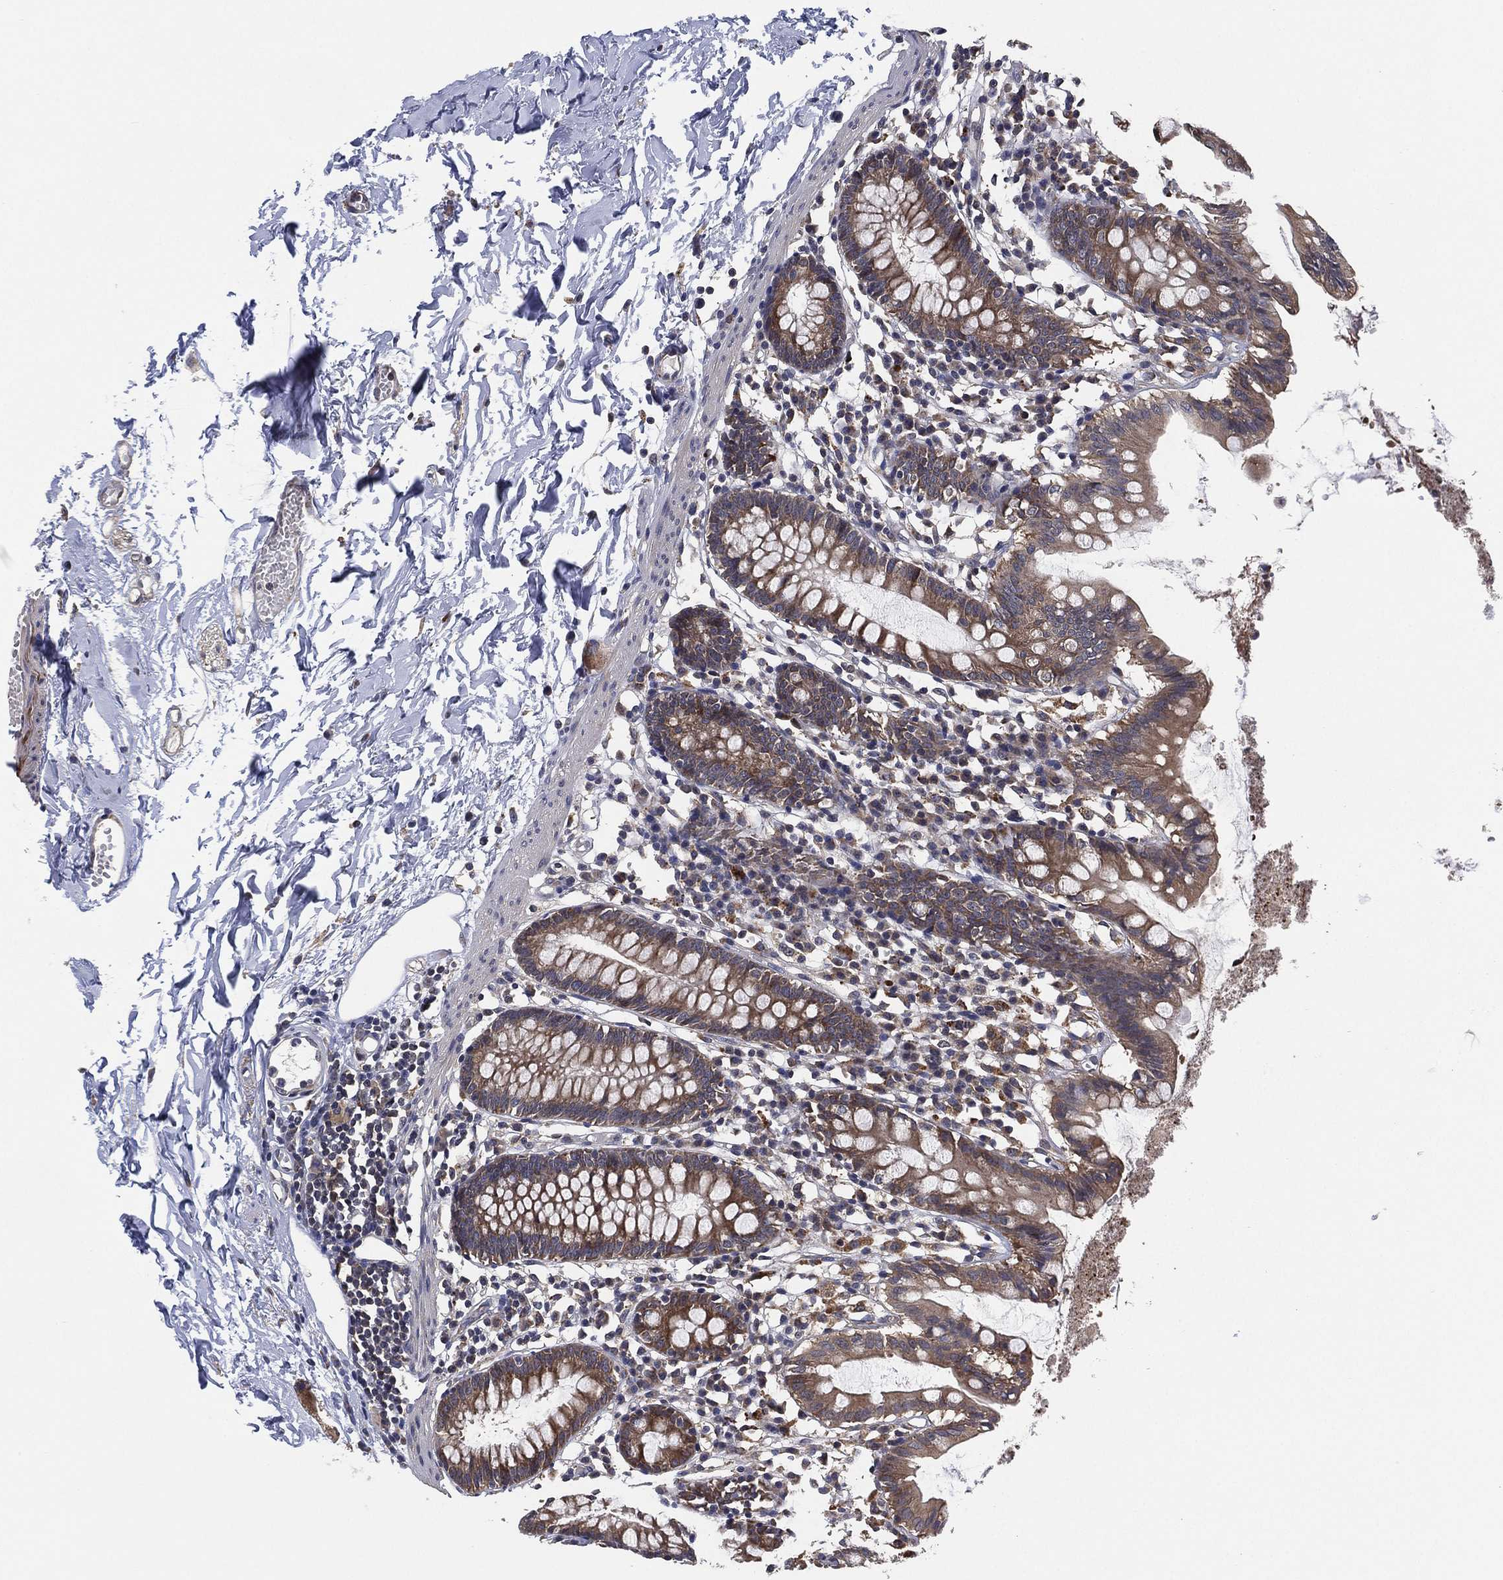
{"staining": {"intensity": "moderate", "quantity": "25%-75%", "location": "cytoplasmic/membranous"}, "tissue": "small intestine", "cell_type": "Glandular cells", "image_type": "normal", "snomed": [{"axis": "morphology", "description": "Normal tissue, NOS"}, {"axis": "topography", "description": "Small intestine"}], "caption": "The image exhibits a brown stain indicating the presence of a protein in the cytoplasmic/membranous of glandular cells in small intestine.", "gene": "SELENOO", "patient": {"sex": "female", "age": 90}}